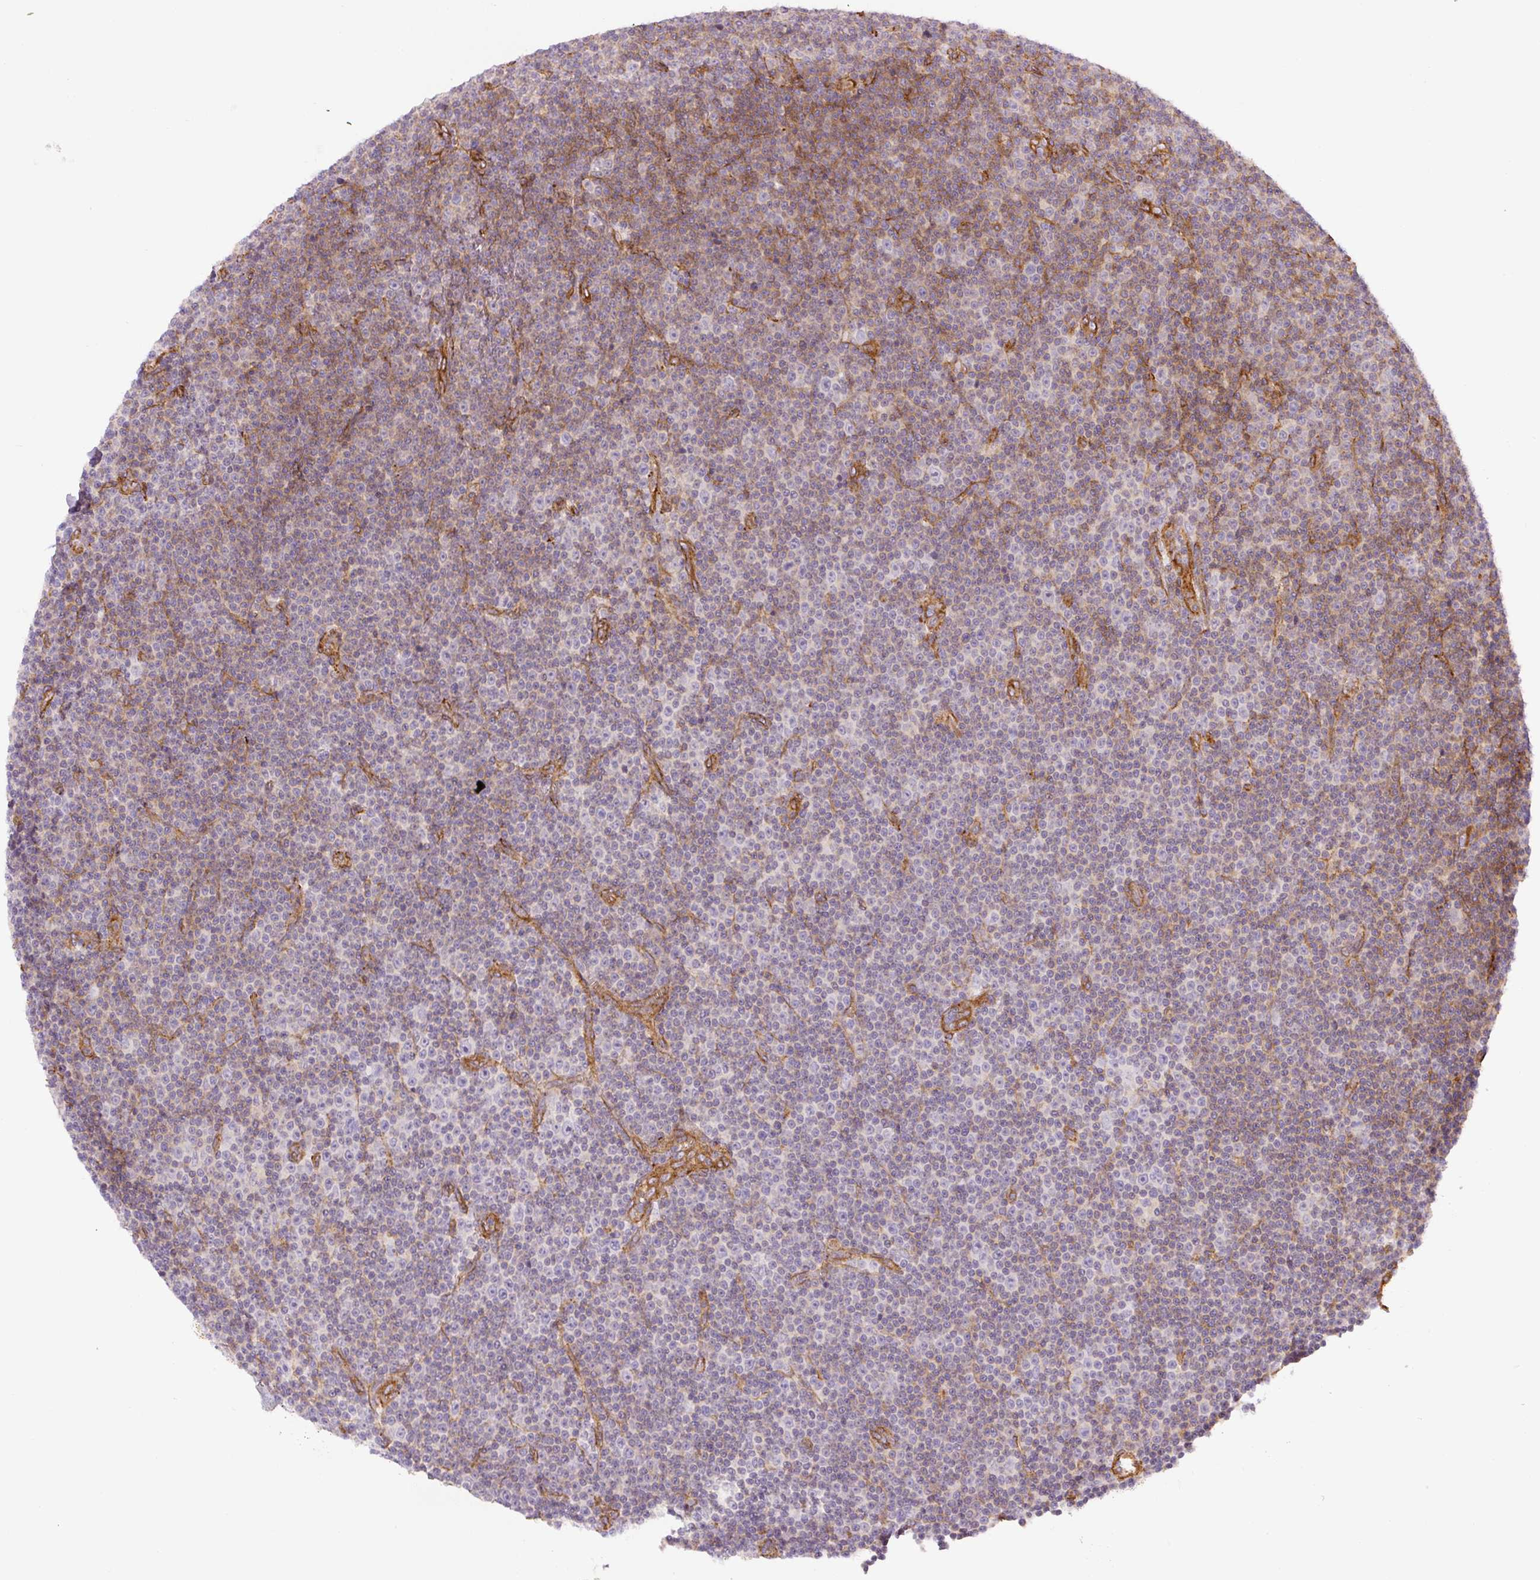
{"staining": {"intensity": "moderate", "quantity": "25%-75%", "location": "cytoplasmic/membranous"}, "tissue": "lymphoma", "cell_type": "Tumor cells", "image_type": "cancer", "snomed": [{"axis": "morphology", "description": "Malignant lymphoma, non-Hodgkin's type, Low grade"}, {"axis": "topography", "description": "Lymph node"}], "caption": "Immunohistochemistry of human low-grade malignant lymphoma, non-Hodgkin's type demonstrates medium levels of moderate cytoplasmic/membranous staining in approximately 25%-75% of tumor cells.", "gene": "MYL12A", "patient": {"sex": "female", "age": 67}}